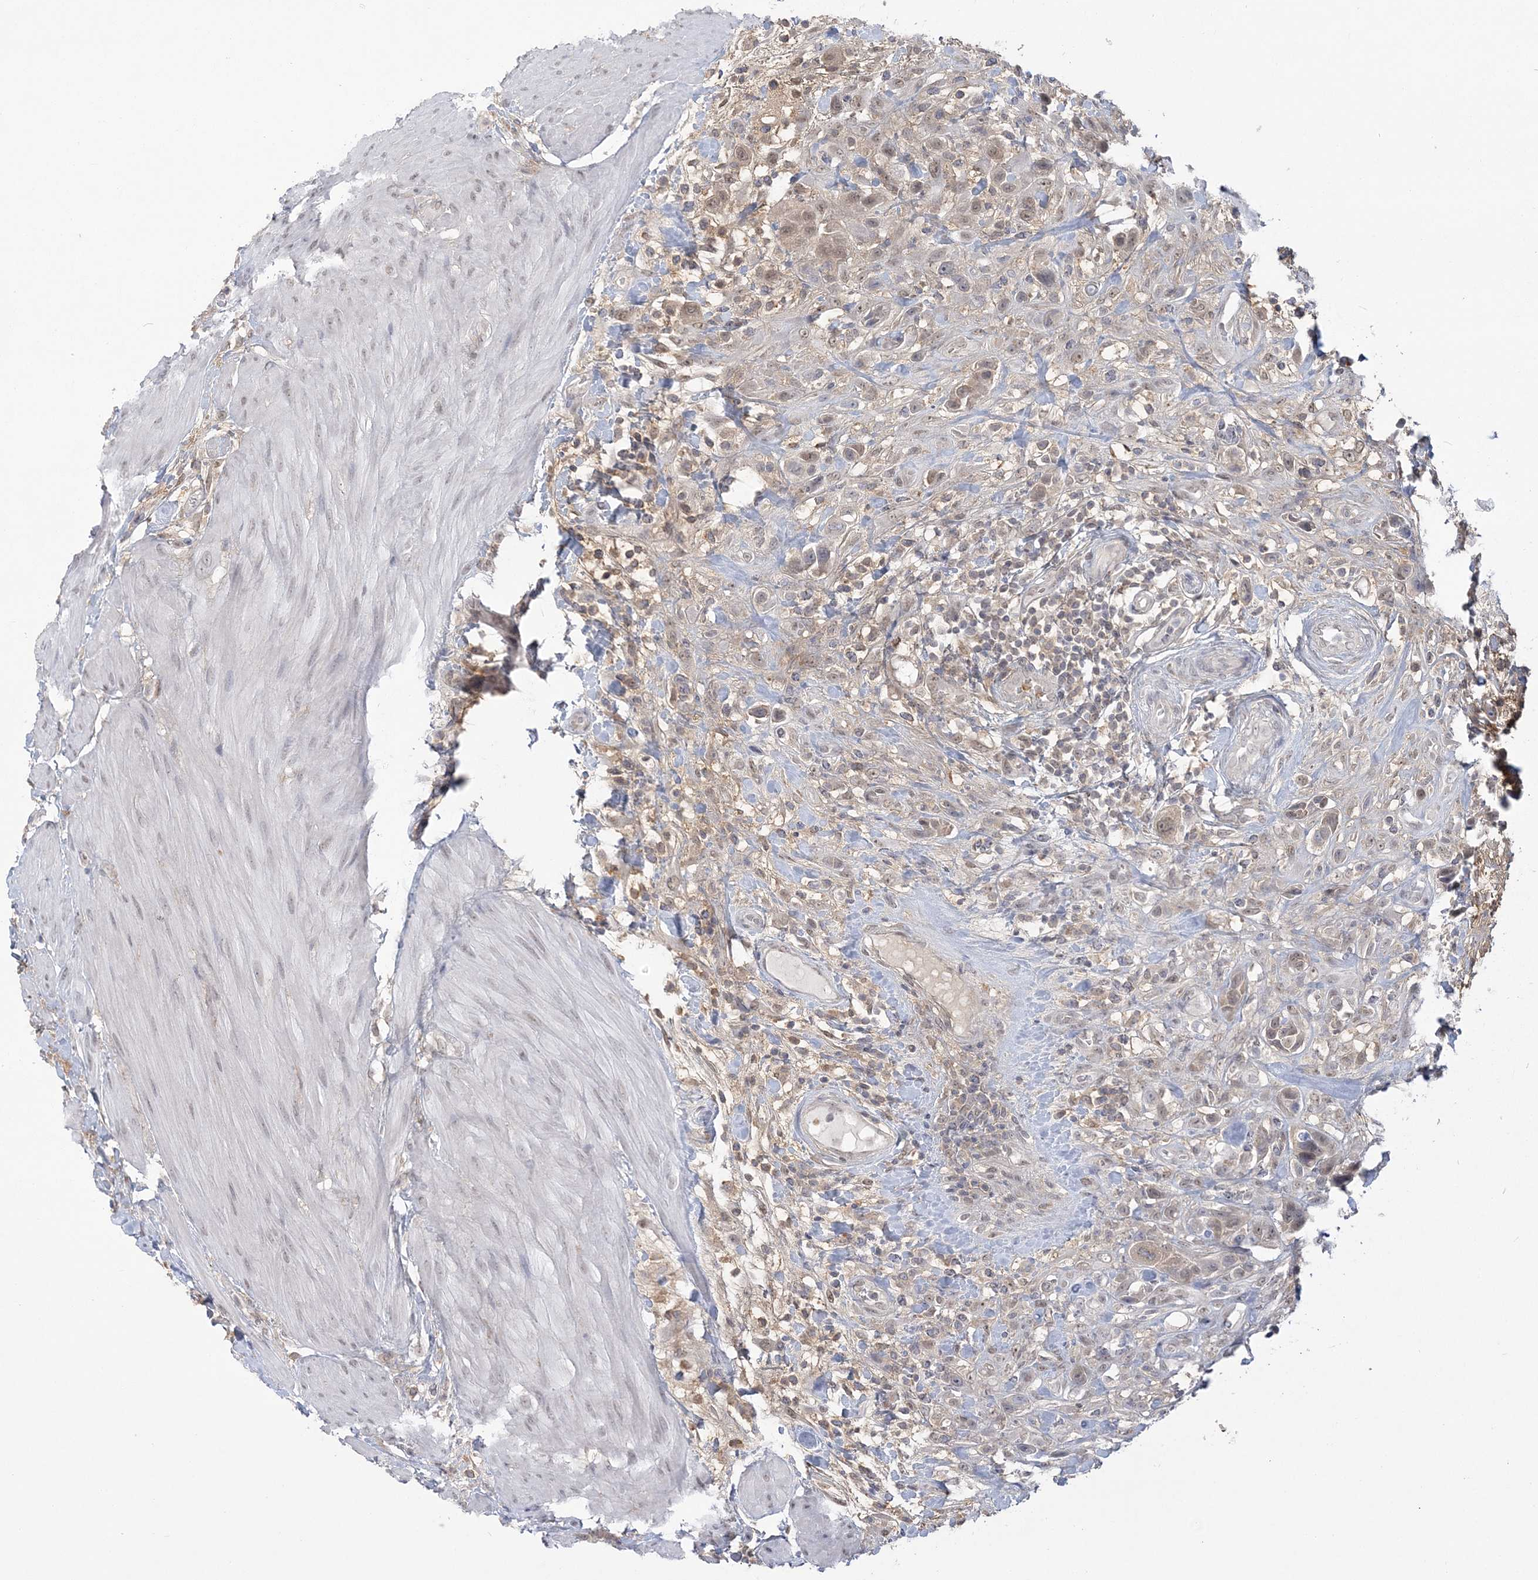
{"staining": {"intensity": "weak", "quantity": ">75%", "location": "nuclear"}, "tissue": "urothelial cancer", "cell_type": "Tumor cells", "image_type": "cancer", "snomed": [{"axis": "morphology", "description": "Urothelial carcinoma, High grade"}, {"axis": "topography", "description": "Urinary bladder"}], "caption": "High-grade urothelial carcinoma stained for a protein (brown) reveals weak nuclear positive positivity in approximately >75% of tumor cells.", "gene": "ANKS1A", "patient": {"sex": "male", "age": 50}}